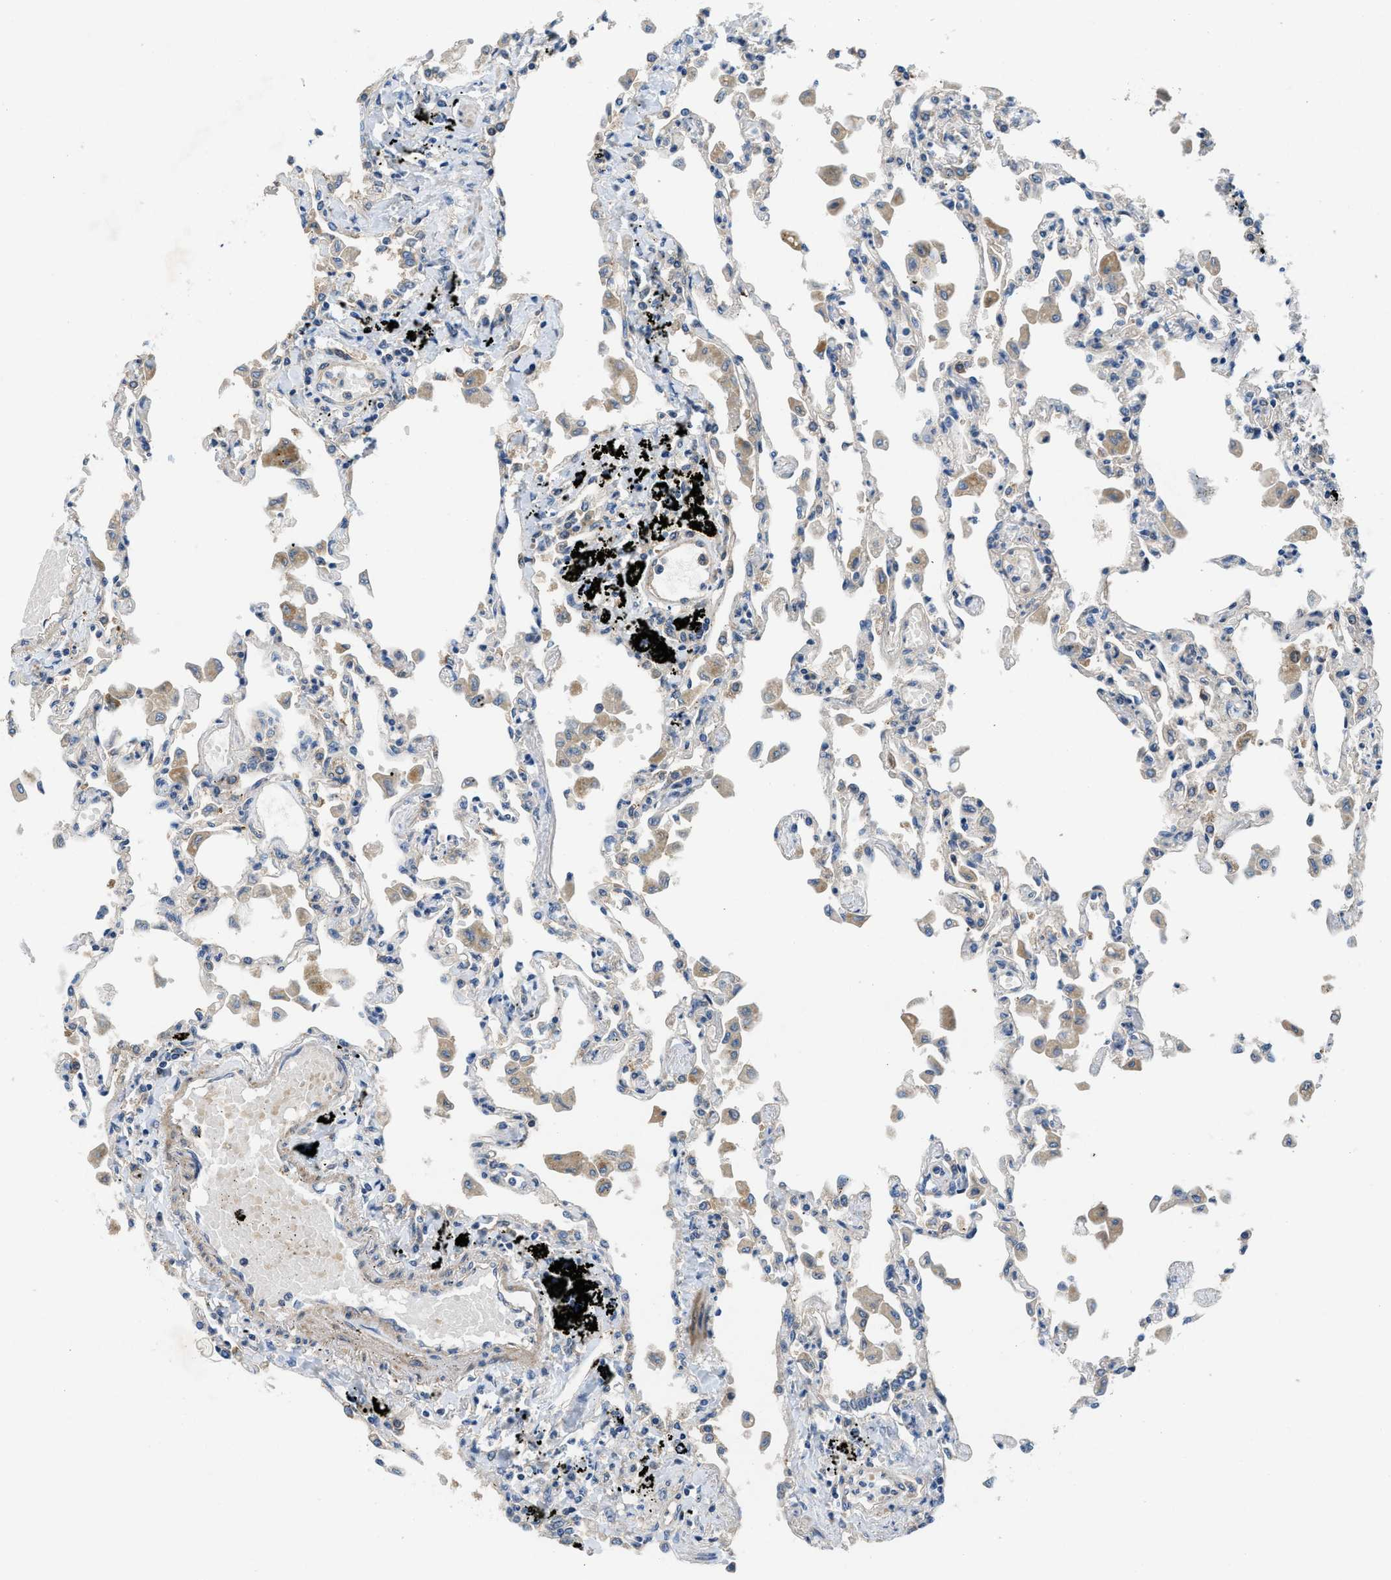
{"staining": {"intensity": "negative", "quantity": "none", "location": "none"}, "tissue": "lung", "cell_type": "Alveolar cells", "image_type": "normal", "snomed": [{"axis": "morphology", "description": "Normal tissue, NOS"}, {"axis": "topography", "description": "Bronchus"}, {"axis": "topography", "description": "Lung"}], "caption": "Immunohistochemistry histopathology image of unremarkable lung: lung stained with DAB (3,3'-diaminobenzidine) exhibits no significant protein positivity in alveolar cells.", "gene": "PANX1", "patient": {"sex": "female", "age": 49}}